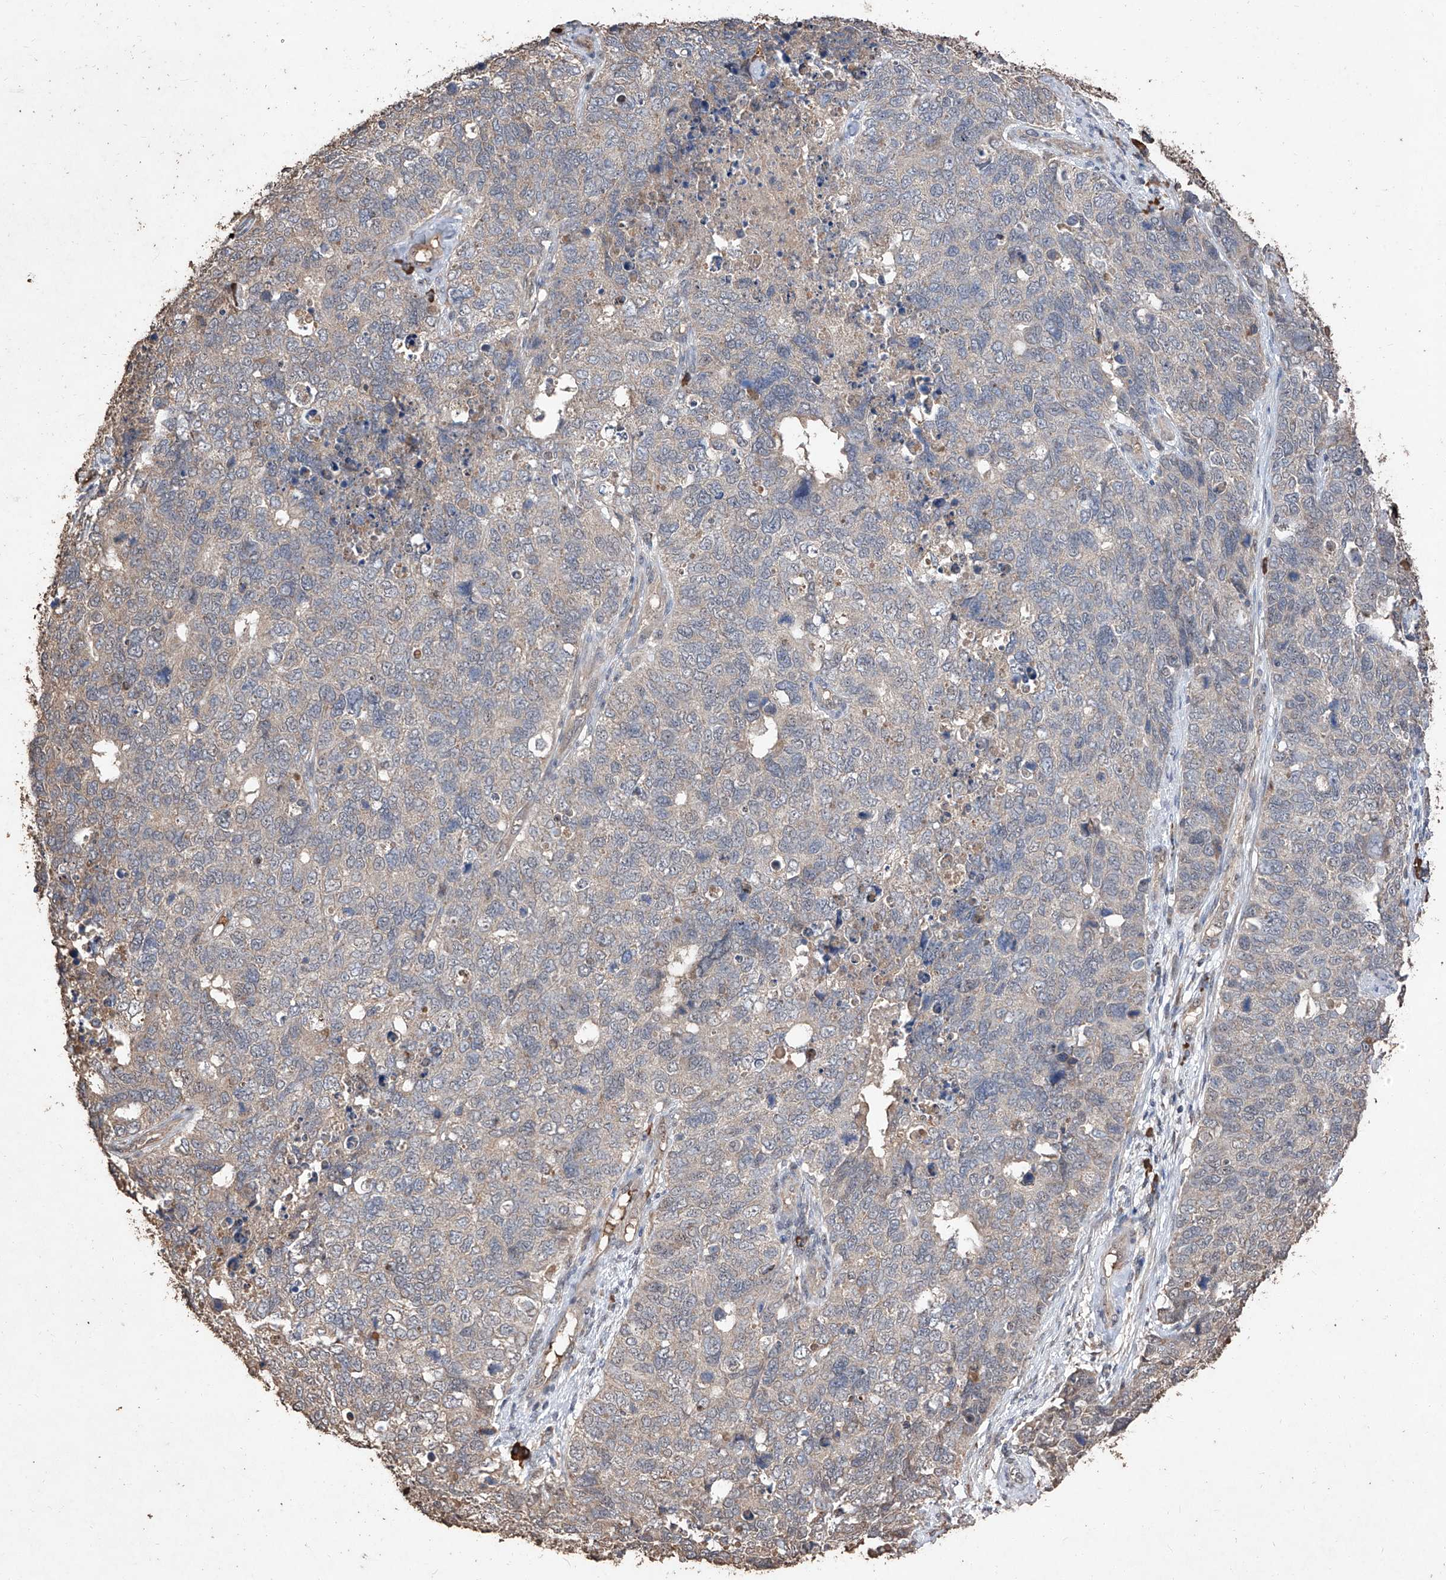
{"staining": {"intensity": "weak", "quantity": "<25%", "location": "cytoplasmic/membranous"}, "tissue": "cervical cancer", "cell_type": "Tumor cells", "image_type": "cancer", "snomed": [{"axis": "morphology", "description": "Squamous cell carcinoma, NOS"}, {"axis": "topography", "description": "Cervix"}], "caption": "A high-resolution micrograph shows IHC staining of cervical cancer, which displays no significant staining in tumor cells.", "gene": "EML1", "patient": {"sex": "female", "age": 63}}